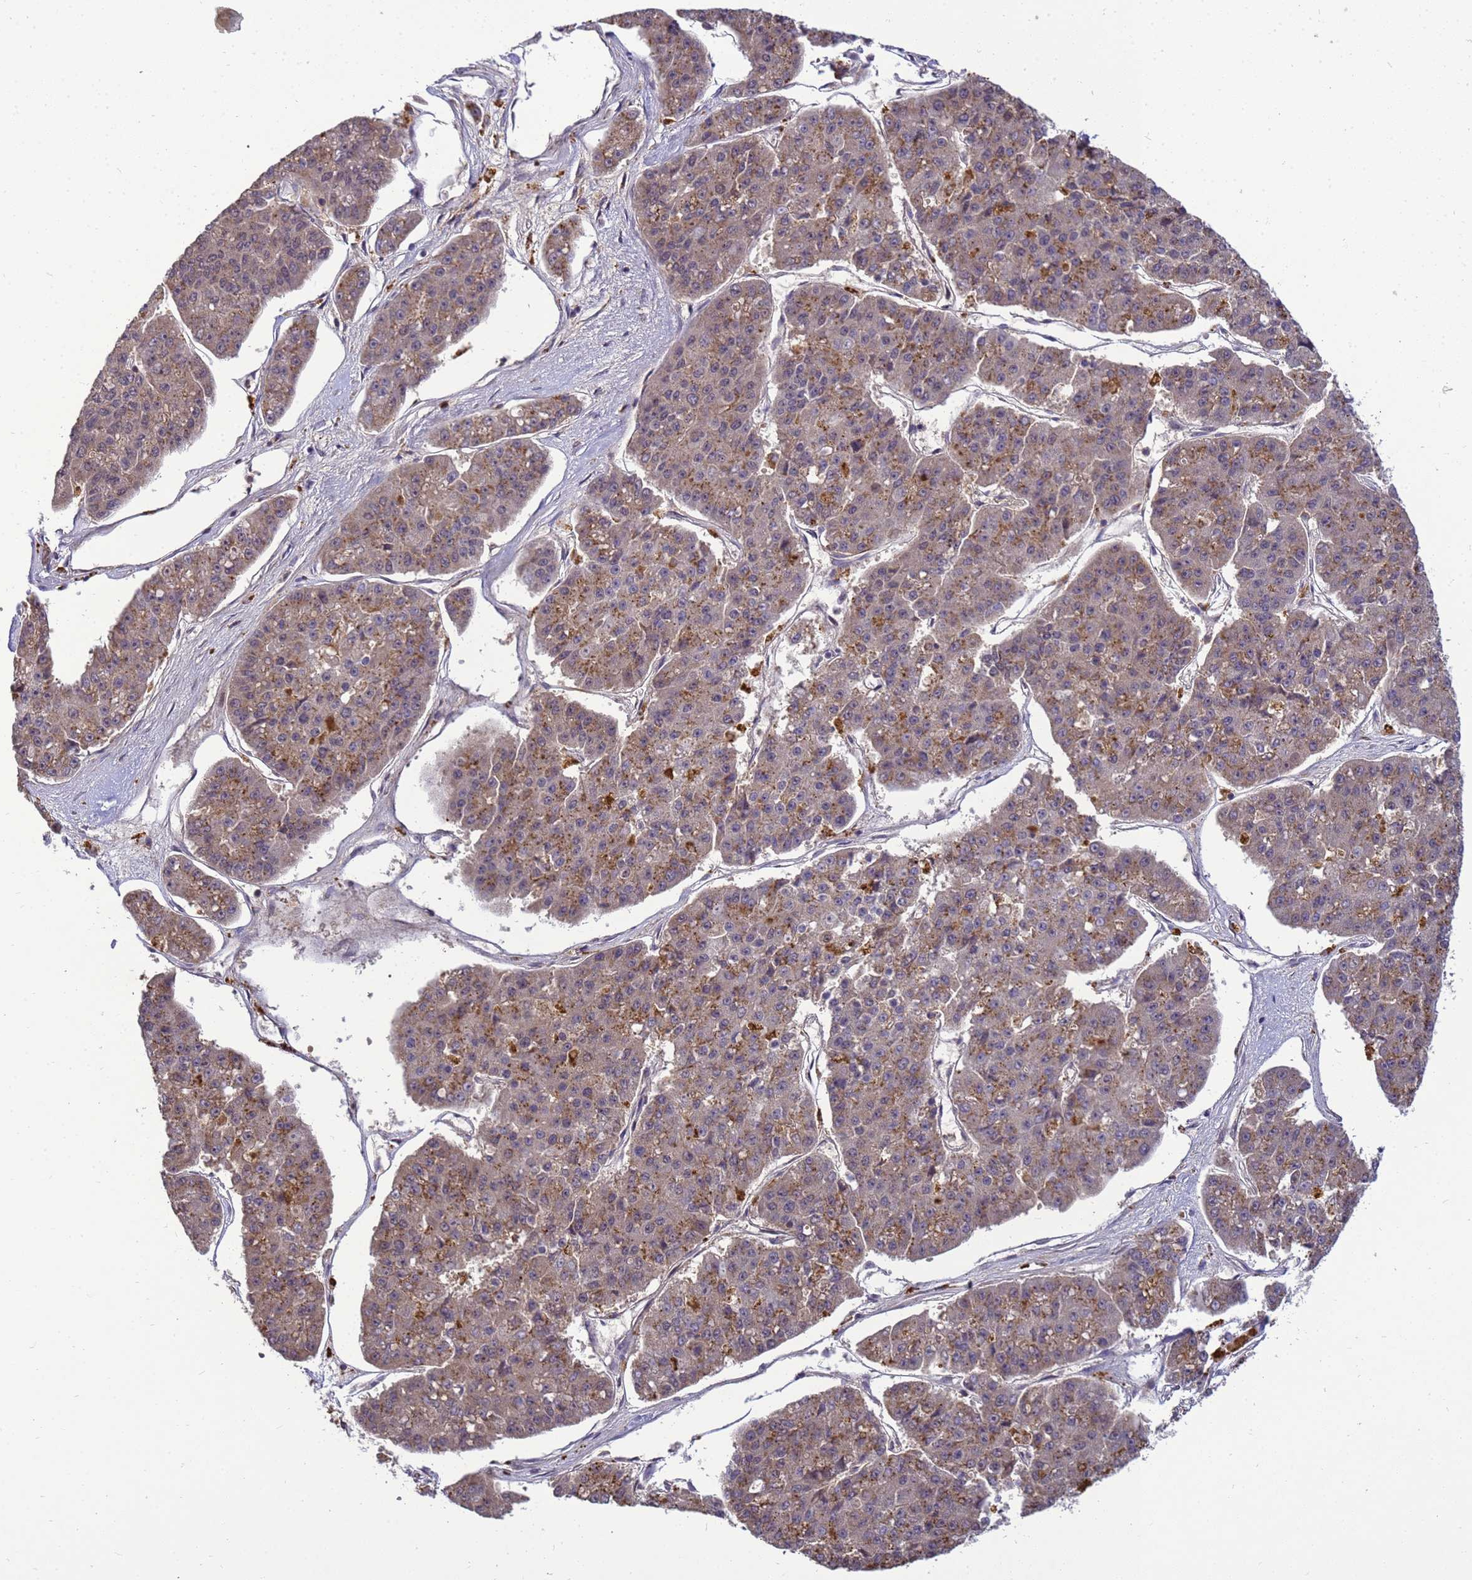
{"staining": {"intensity": "weak", "quantity": "25%-75%", "location": "cytoplasmic/membranous,nuclear"}, "tissue": "pancreatic cancer", "cell_type": "Tumor cells", "image_type": "cancer", "snomed": [{"axis": "morphology", "description": "Adenocarcinoma, NOS"}, {"axis": "topography", "description": "Pancreas"}], "caption": "Protein staining displays weak cytoplasmic/membranous and nuclear positivity in about 25%-75% of tumor cells in pancreatic cancer (adenocarcinoma).", "gene": "TMEM74B", "patient": {"sex": "male", "age": 50}}